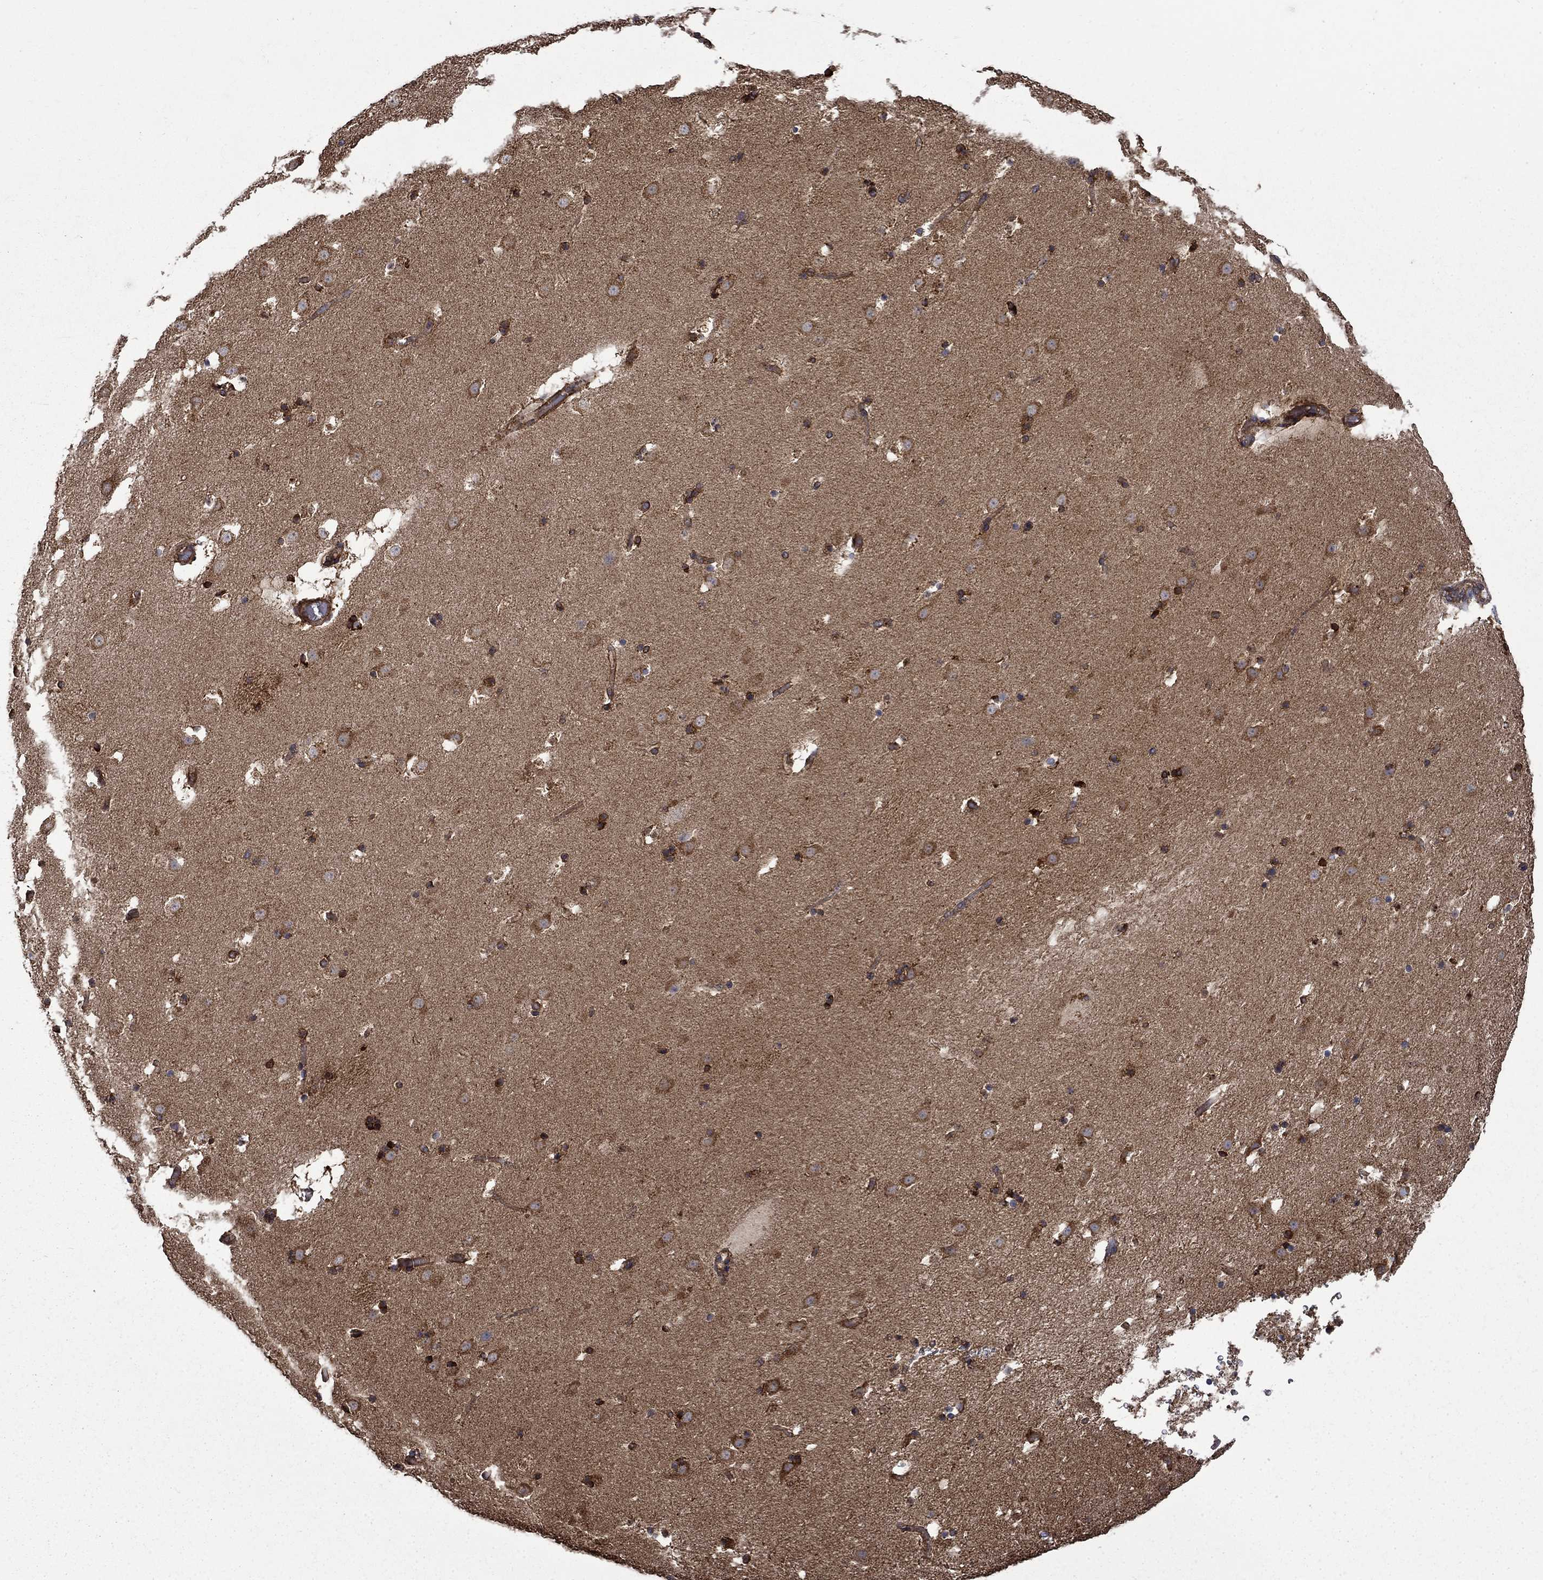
{"staining": {"intensity": "strong", "quantity": "<25%", "location": "cytoplasmic/membranous"}, "tissue": "caudate", "cell_type": "Glial cells", "image_type": "normal", "snomed": [{"axis": "morphology", "description": "Normal tissue, NOS"}, {"axis": "topography", "description": "Lateral ventricle wall"}], "caption": "Brown immunohistochemical staining in normal caudate exhibits strong cytoplasmic/membranous staining in about <25% of glial cells.", "gene": "CUTC", "patient": {"sex": "female", "age": 42}}